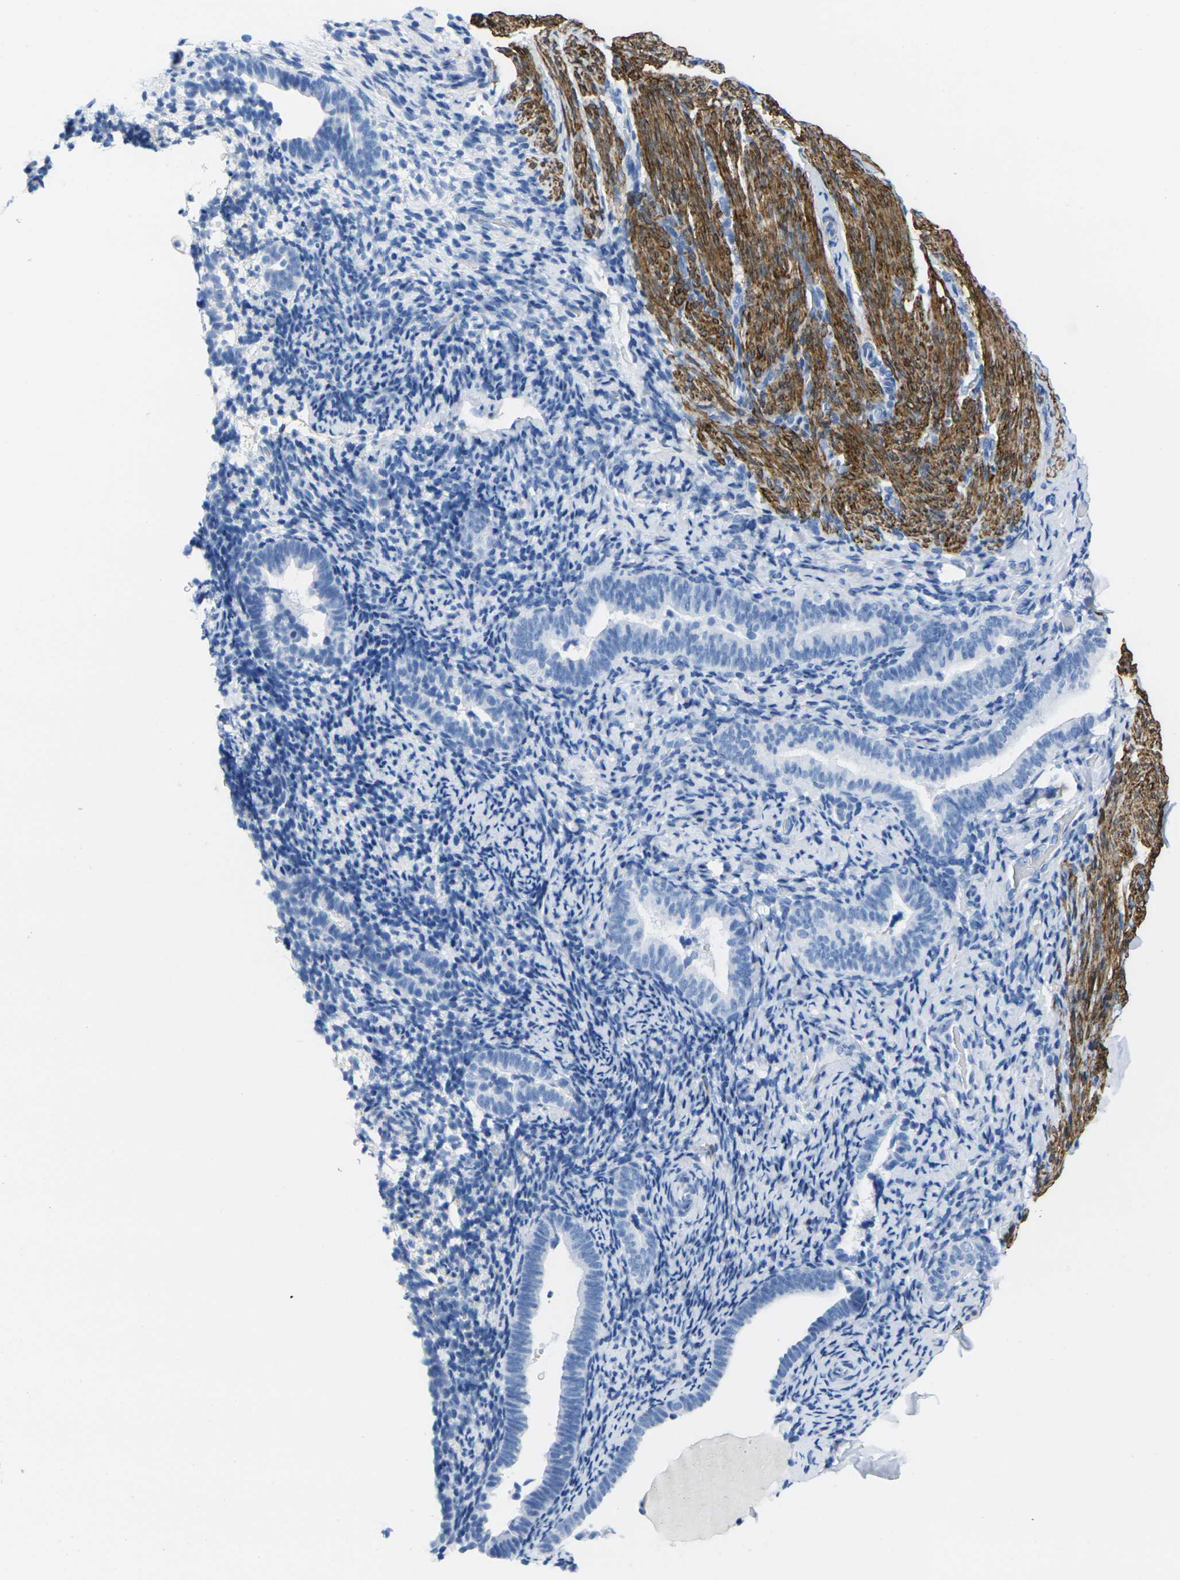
{"staining": {"intensity": "negative", "quantity": "none", "location": "none"}, "tissue": "endometrium", "cell_type": "Cells in endometrial stroma", "image_type": "normal", "snomed": [{"axis": "morphology", "description": "Normal tissue, NOS"}, {"axis": "topography", "description": "Endometrium"}], "caption": "A high-resolution photomicrograph shows IHC staining of normal endometrium, which displays no significant positivity in cells in endometrial stroma. (Immunohistochemistry (ihc), brightfield microscopy, high magnification).", "gene": "CNN1", "patient": {"sex": "female", "age": 51}}